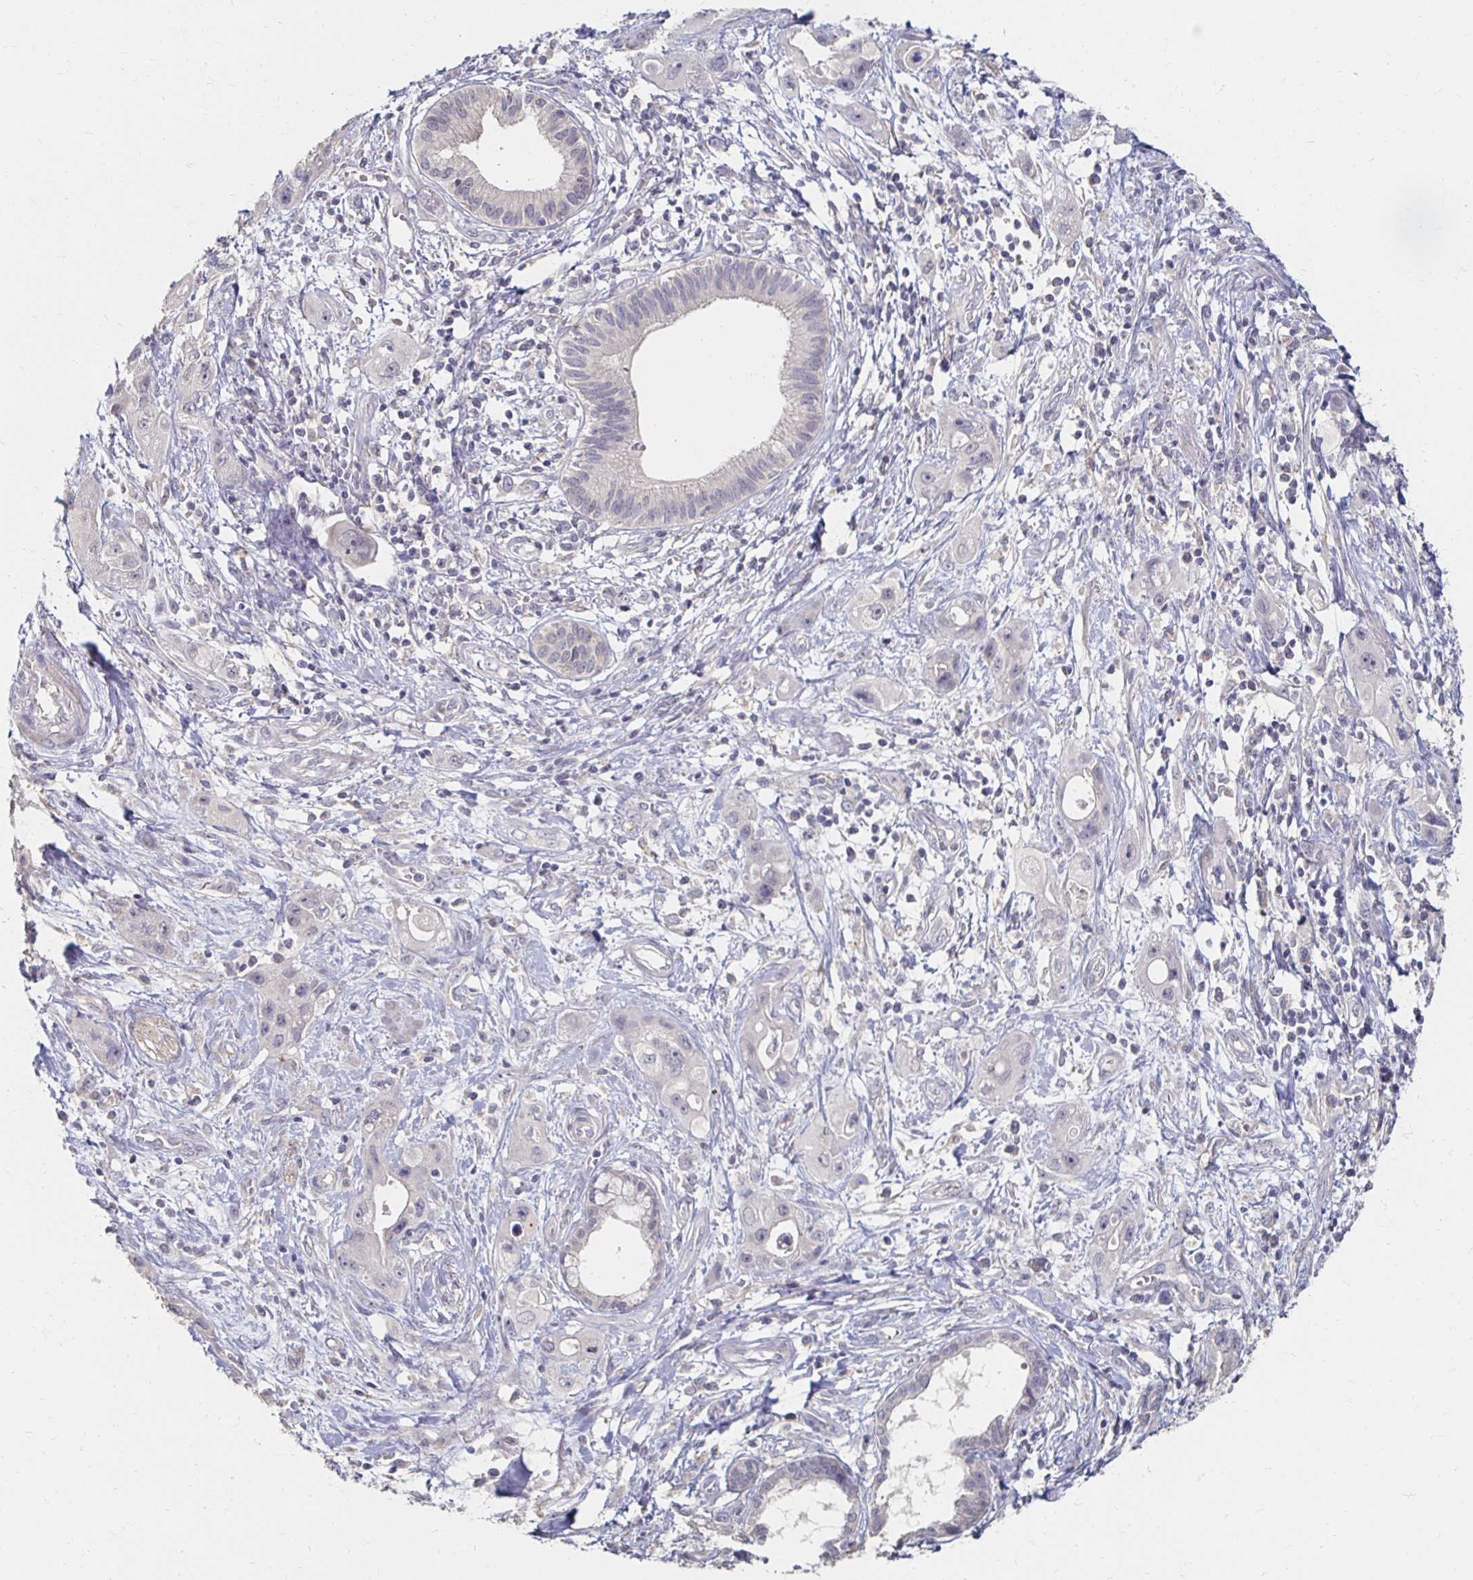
{"staining": {"intensity": "negative", "quantity": "none", "location": "none"}, "tissue": "pancreatic cancer", "cell_type": "Tumor cells", "image_type": "cancer", "snomed": [{"axis": "morphology", "description": "Adenocarcinoma, NOS"}, {"axis": "topography", "description": "Pancreas"}], "caption": "This image is of pancreatic cancer stained with immunohistochemistry to label a protein in brown with the nuclei are counter-stained blue. There is no positivity in tumor cells. Brightfield microscopy of immunohistochemistry stained with DAB (3,3'-diaminobenzidine) (brown) and hematoxylin (blue), captured at high magnification.", "gene": "ZNF727", "patient": {"sex": "female", "age": 66}}